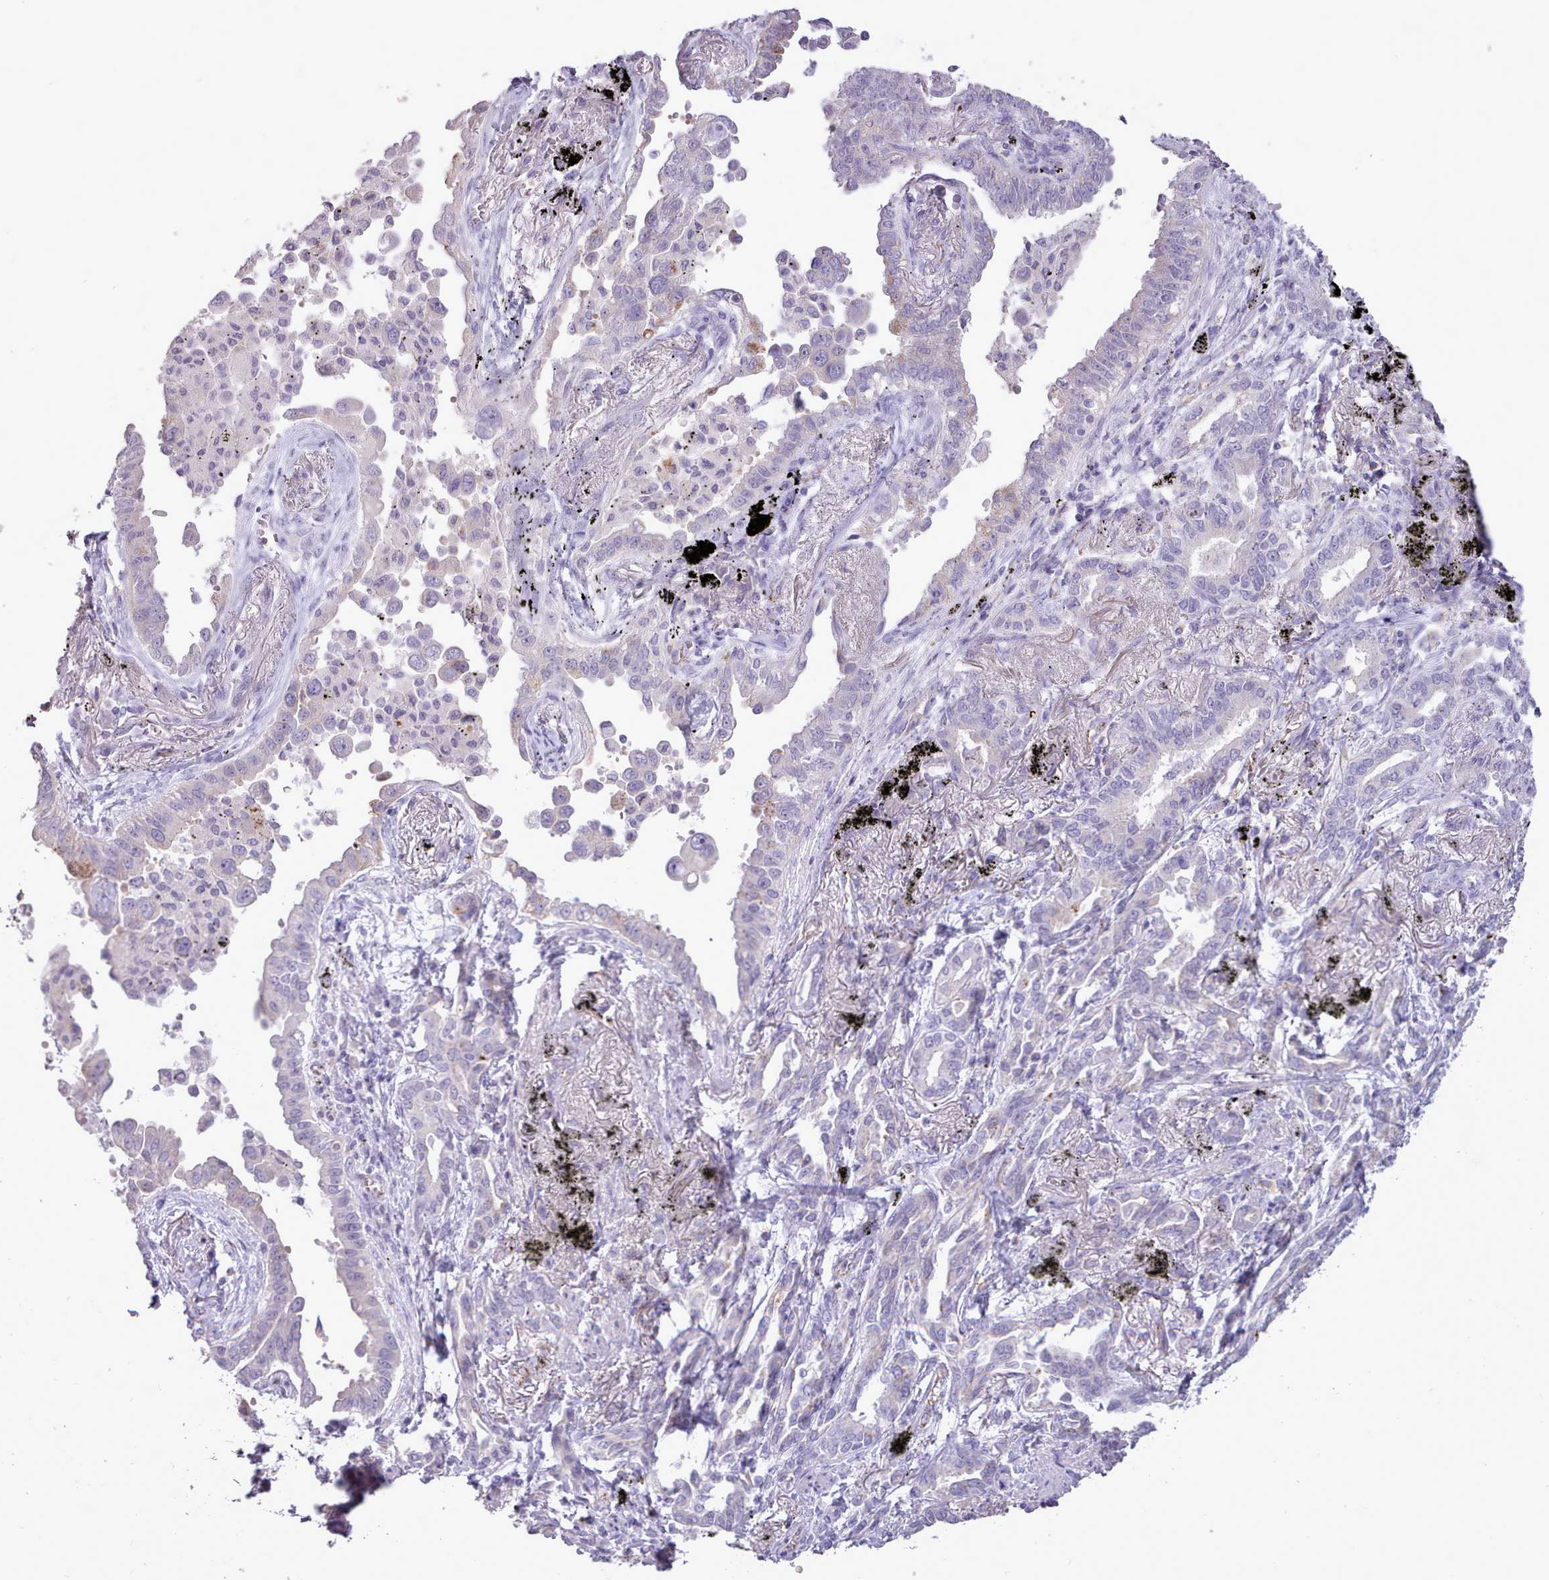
{"staining": {"intensity": "negative", "quantity": "none", "location": "none"}, "tissue": "lung cancer", "cell_type": "Tumor cells", "image_type": "cancer", "snomed": [{"axis": "morphology", "description": "Adenocarcinoma, NOS"}, {"axis": "topography", "description": "Lung"}], "caption": "Immunohistochemistry of human lung cancer (adenocarcinoma) reveals no expression in tumor cells.", "gene": "ATRAID", "patient": {"sex": "male", "age": 67}}